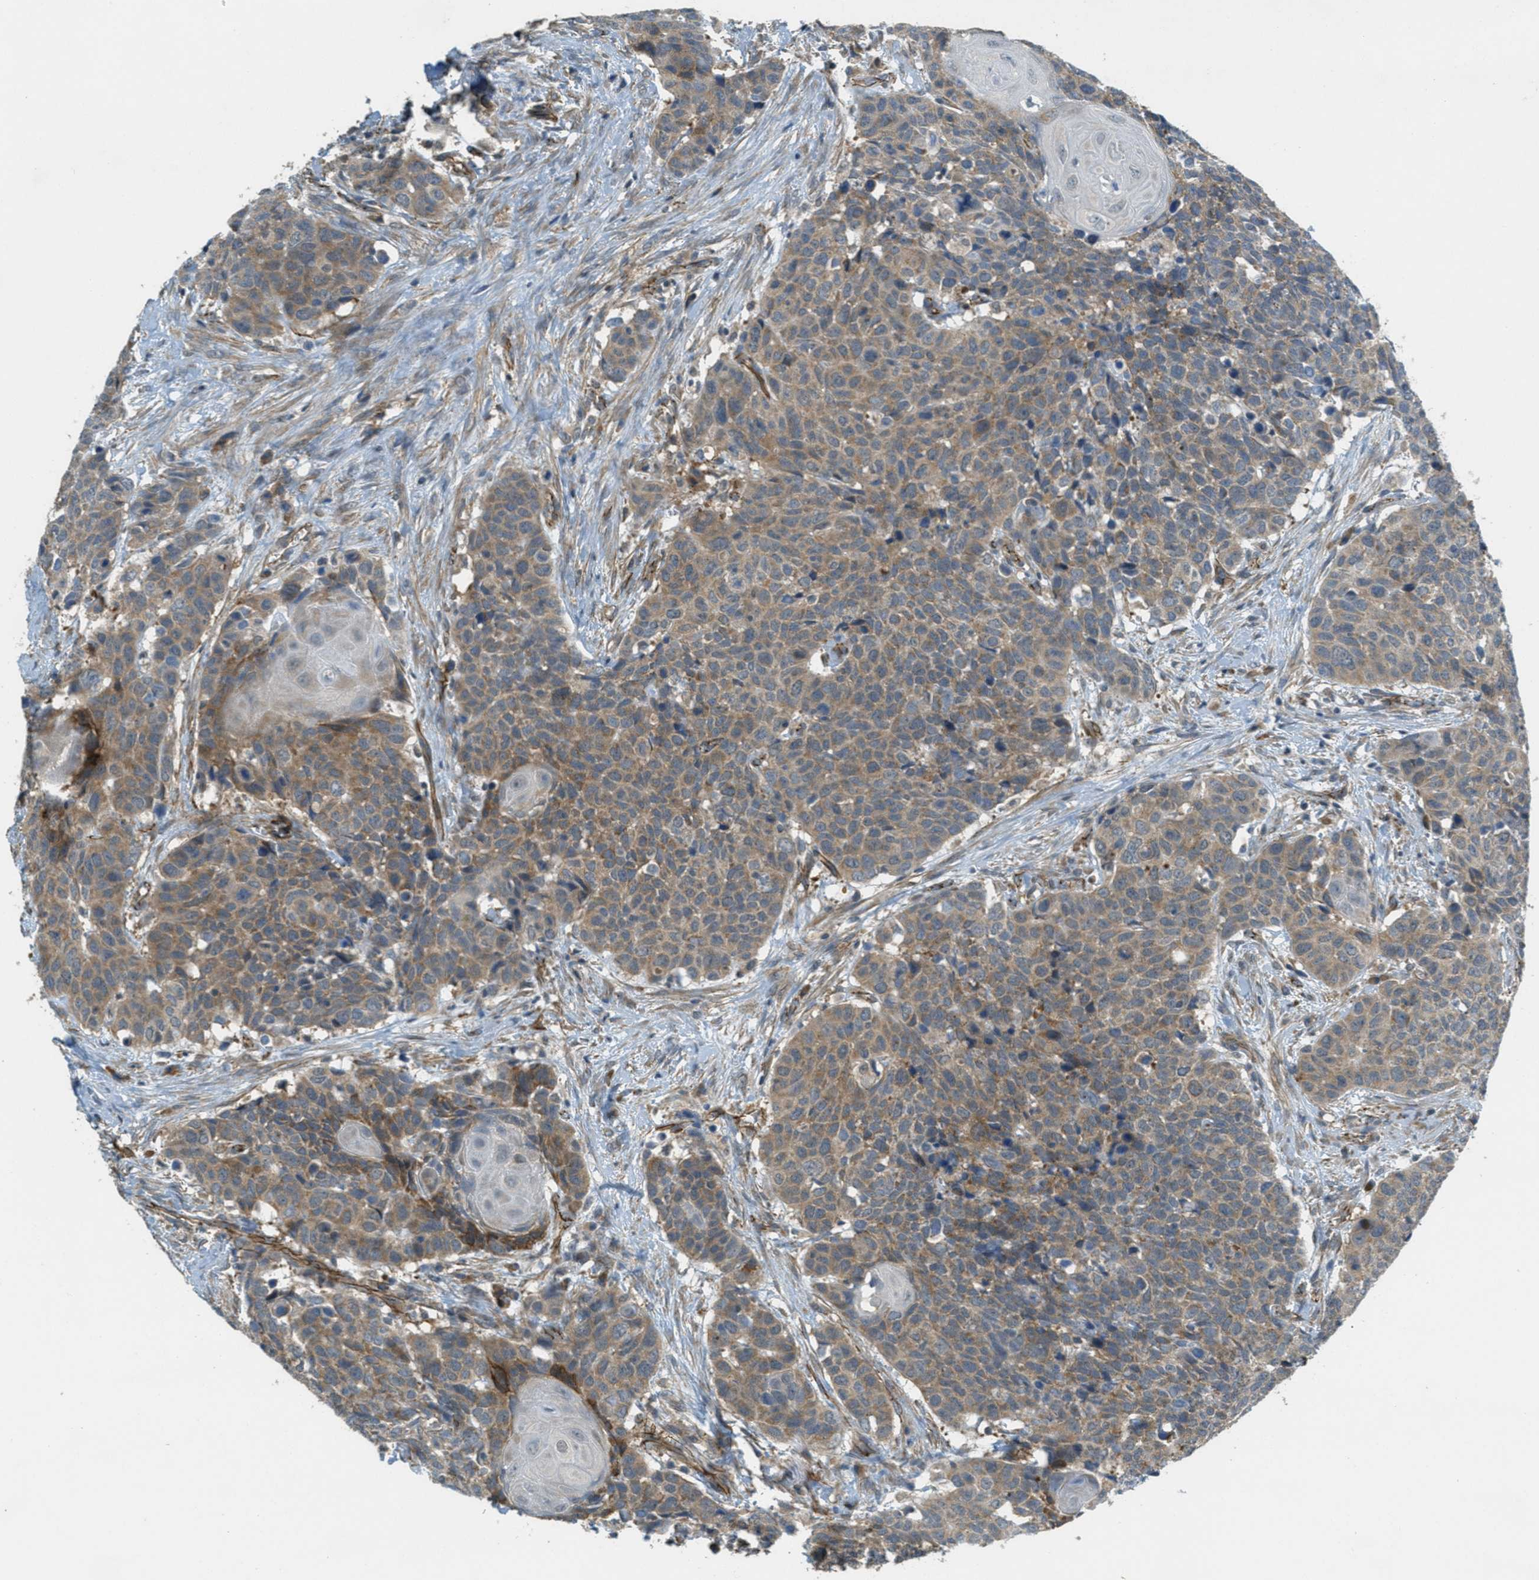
{"staining": {"intensity": "weak", "quantity": ">75%", "location": "cytoplasmic/membranous"}, "tissue": "head and neck cancer", "cell_type": "Tumor cells", "image_type": "cancer", "snomed": [{"axis": "morphology", "description": "Squamous cell carcinoma, NOS"}, {"axis": "topography", "description": "Head-Neck"}], "caption": "Immunohistochemistry (IHC) of human squamous cell carcinoma (head and neck) reveals low levels of weak cytoplasmic/membranous positivity in about >75% of tumor cells.", "gene": "JCAD", "patient": {"sex": "male", "age": 66}}